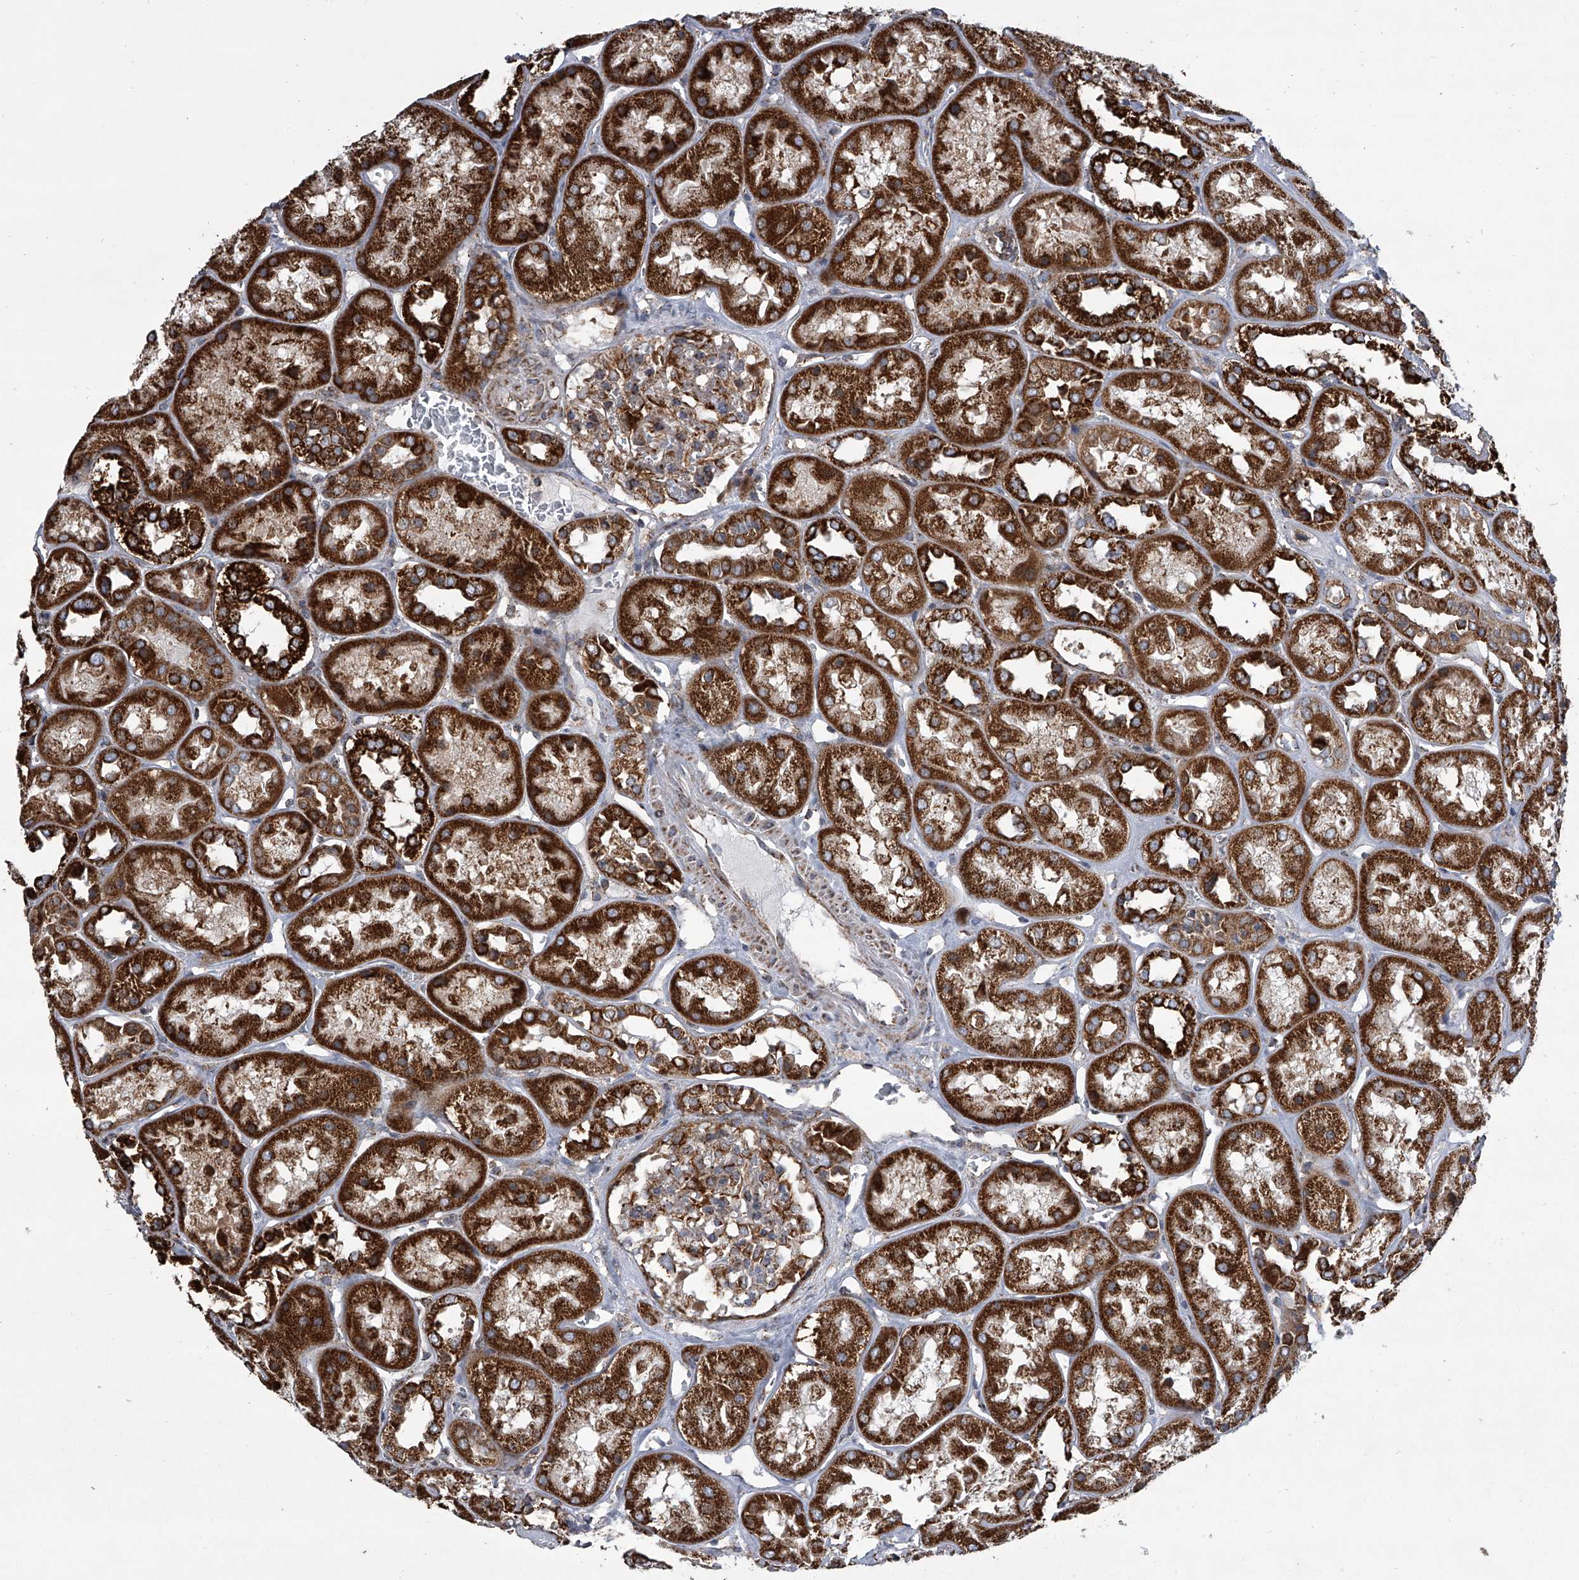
{"staining": {"intensity": "moderate", "quantity": ">75%", "location": "cytoplasmic/membranous"}, "tissue": "kidney", "cell_type": "Cells in glomeruli", "image_type": "normal", "snomed": [{"axis": "morphology", "description": "Normal tissue, NOS"}, {"axis": "topography", "description": "Kidney"}], "caption": "Immunohistochemistry (IHC) staining of normal kidney, which reveals medium levels of moderate cytoplasmic/membranous staining in about >75% of cells in glomeruli indicating moderate cytoplasmic/membranous protein staining. The staining was performed using DAB (3,3'-diaminobenzidine) (brown) for protein detection and nuclei were counterstained in hematoxylin (blue).", "gene": "ZC3H15", "patient": {"sex": "male", "age": 70}}